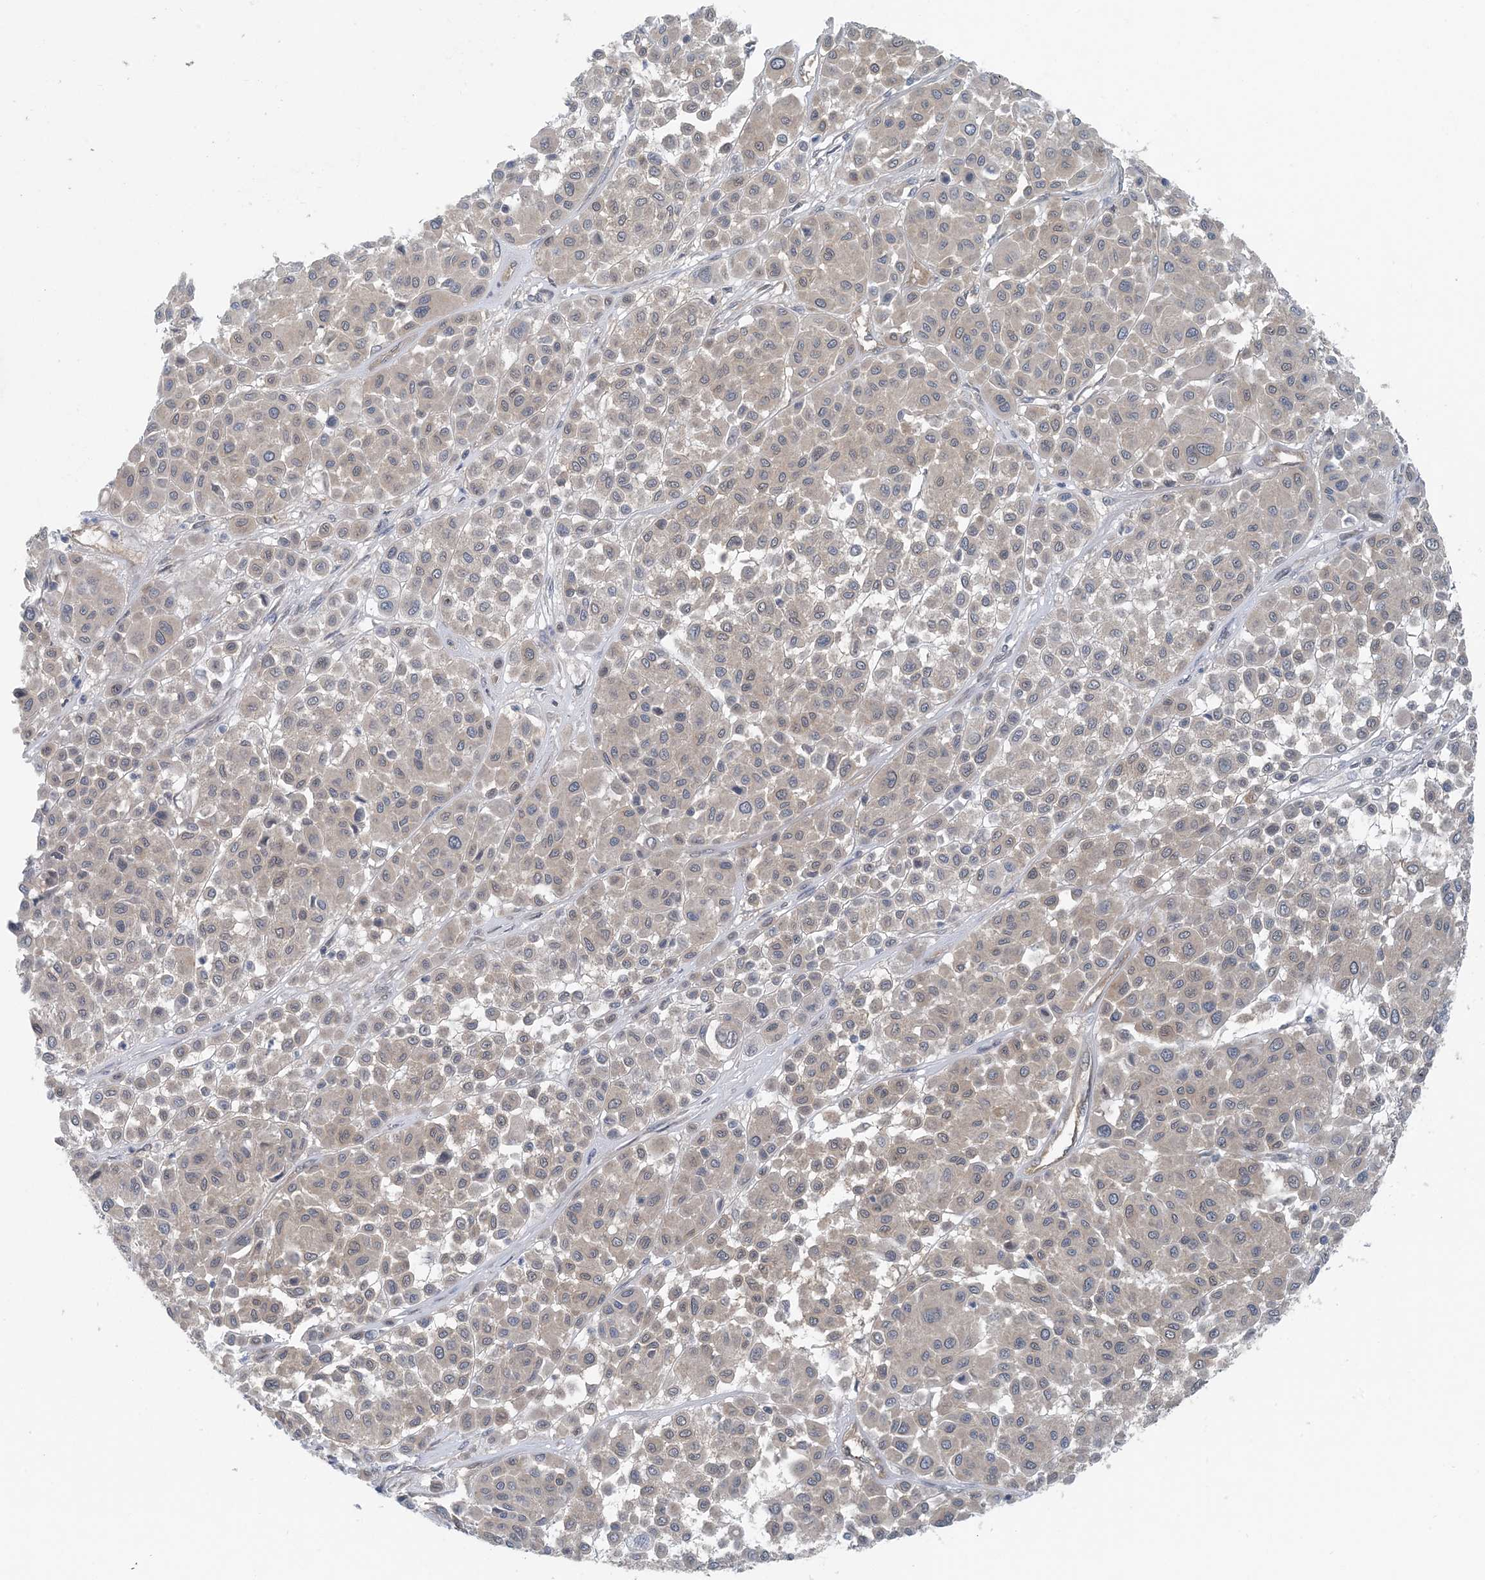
{"staining": {"intensity": "weak", "quantity": "<25%", "location": "nuclear"}, "tissue": "melanoma", "cell_type": "Tumor cells", "image_type": "cancer", "snomed": [{"axis": "morphology", "description": "Malignant melanoma, Metastatic site"}, {"axis": "topography", "description": "Soft tissue"}], "caption": "There is no significant positivity in tumor cells of malignant melanoma (metastatic site).", "gene": "HIKESHI", "patient": {"sex": "male", "age": 41}}